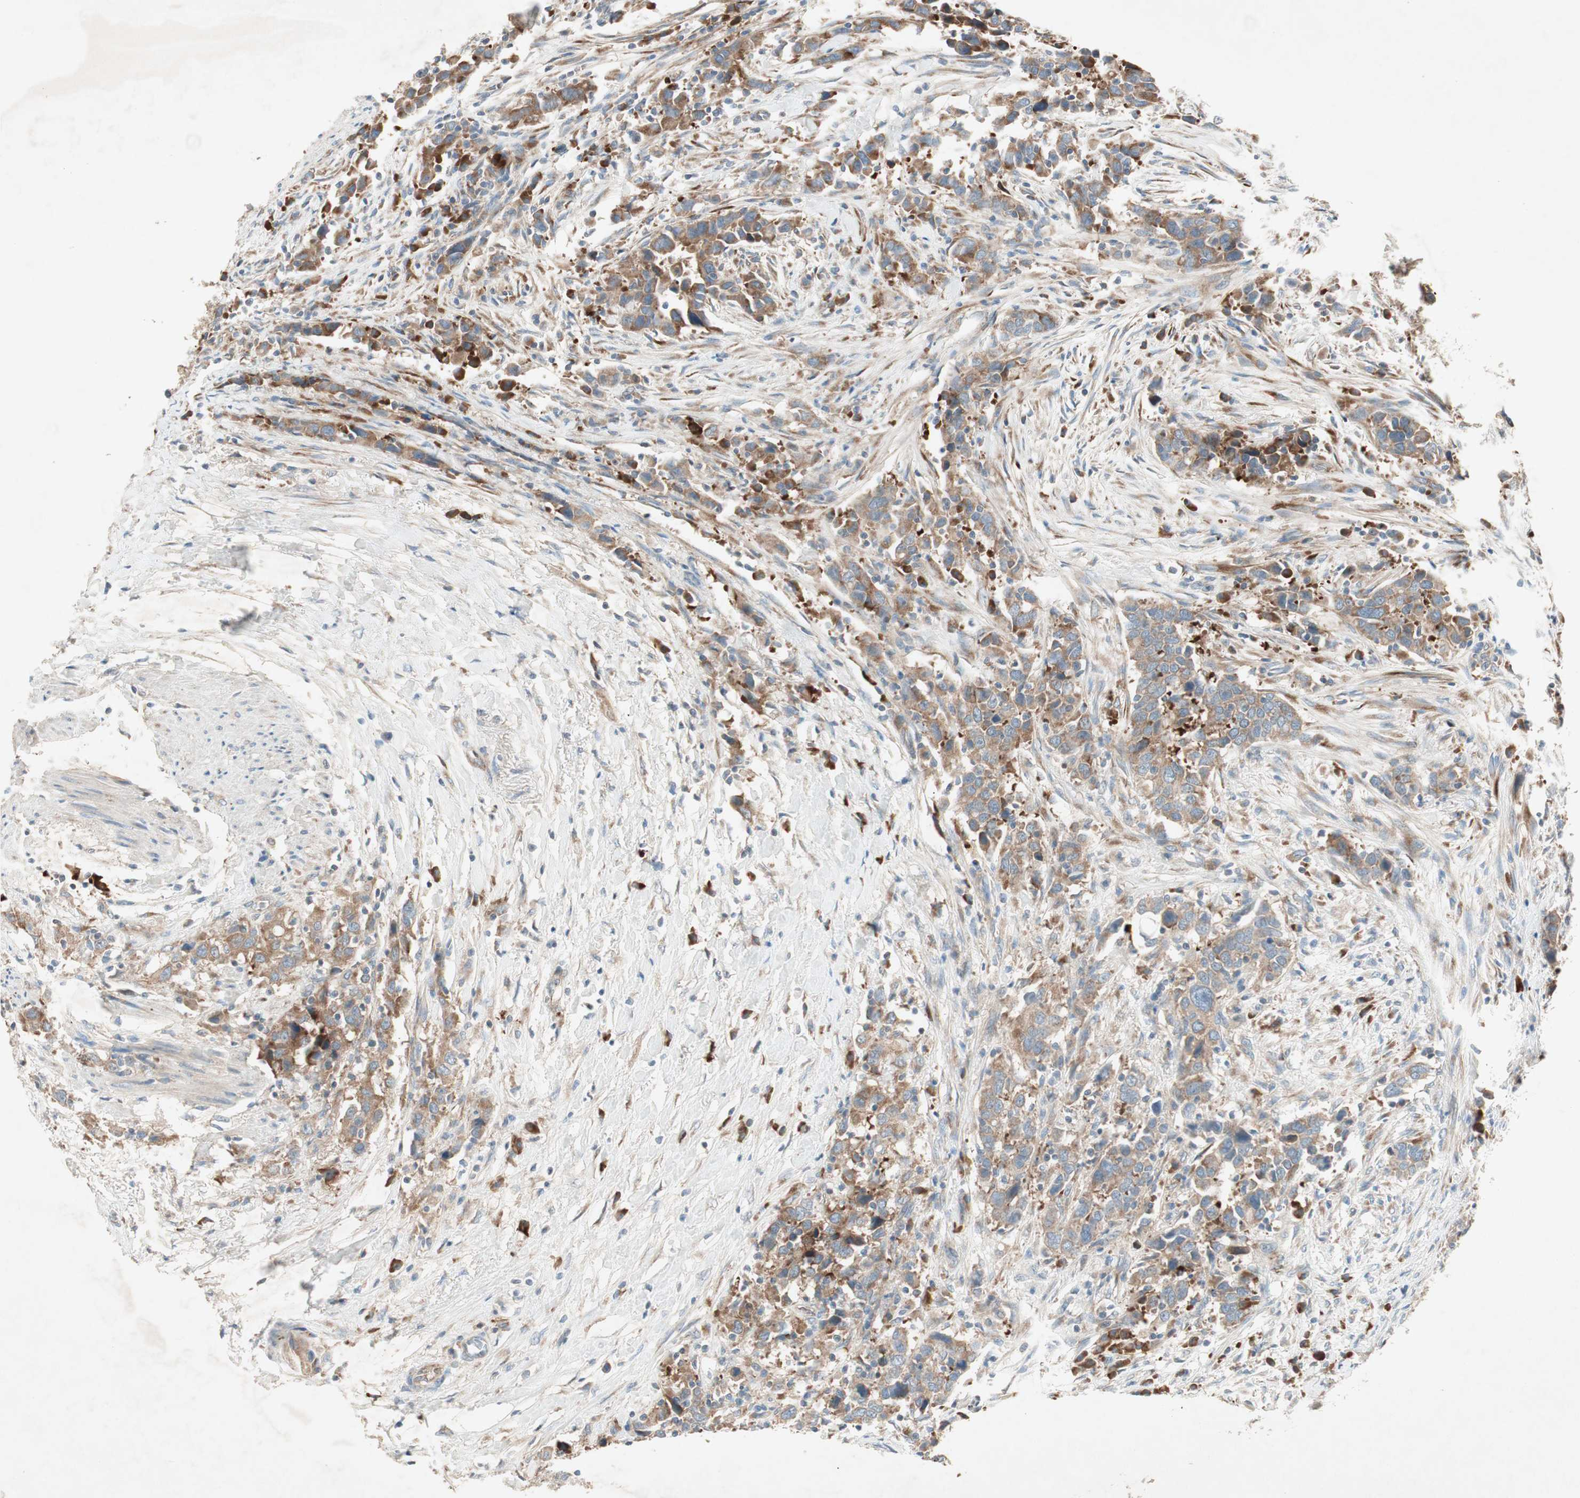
{"staining": {"intensity": "moderate", "quantity": ">75%", "location": "cytoplasmic/membranous"}, "tissue": "urothelial cancer", "cell_type": "Tumor cells", "image_type": "cancer", "snomed": [{"axis": "morphology", "description": "Urothelial carcinoma, High grade"}, {"axis": "topography", "description": "Urinary bladder"}], "caption": "IHC of urothelial cancer exhibits medium levels of moderate cytoplasmic/membranous positivity in approximately >75% of tumor cells.", "gene": "RPL23", "patient": {"sex": "male", "age": 61}}